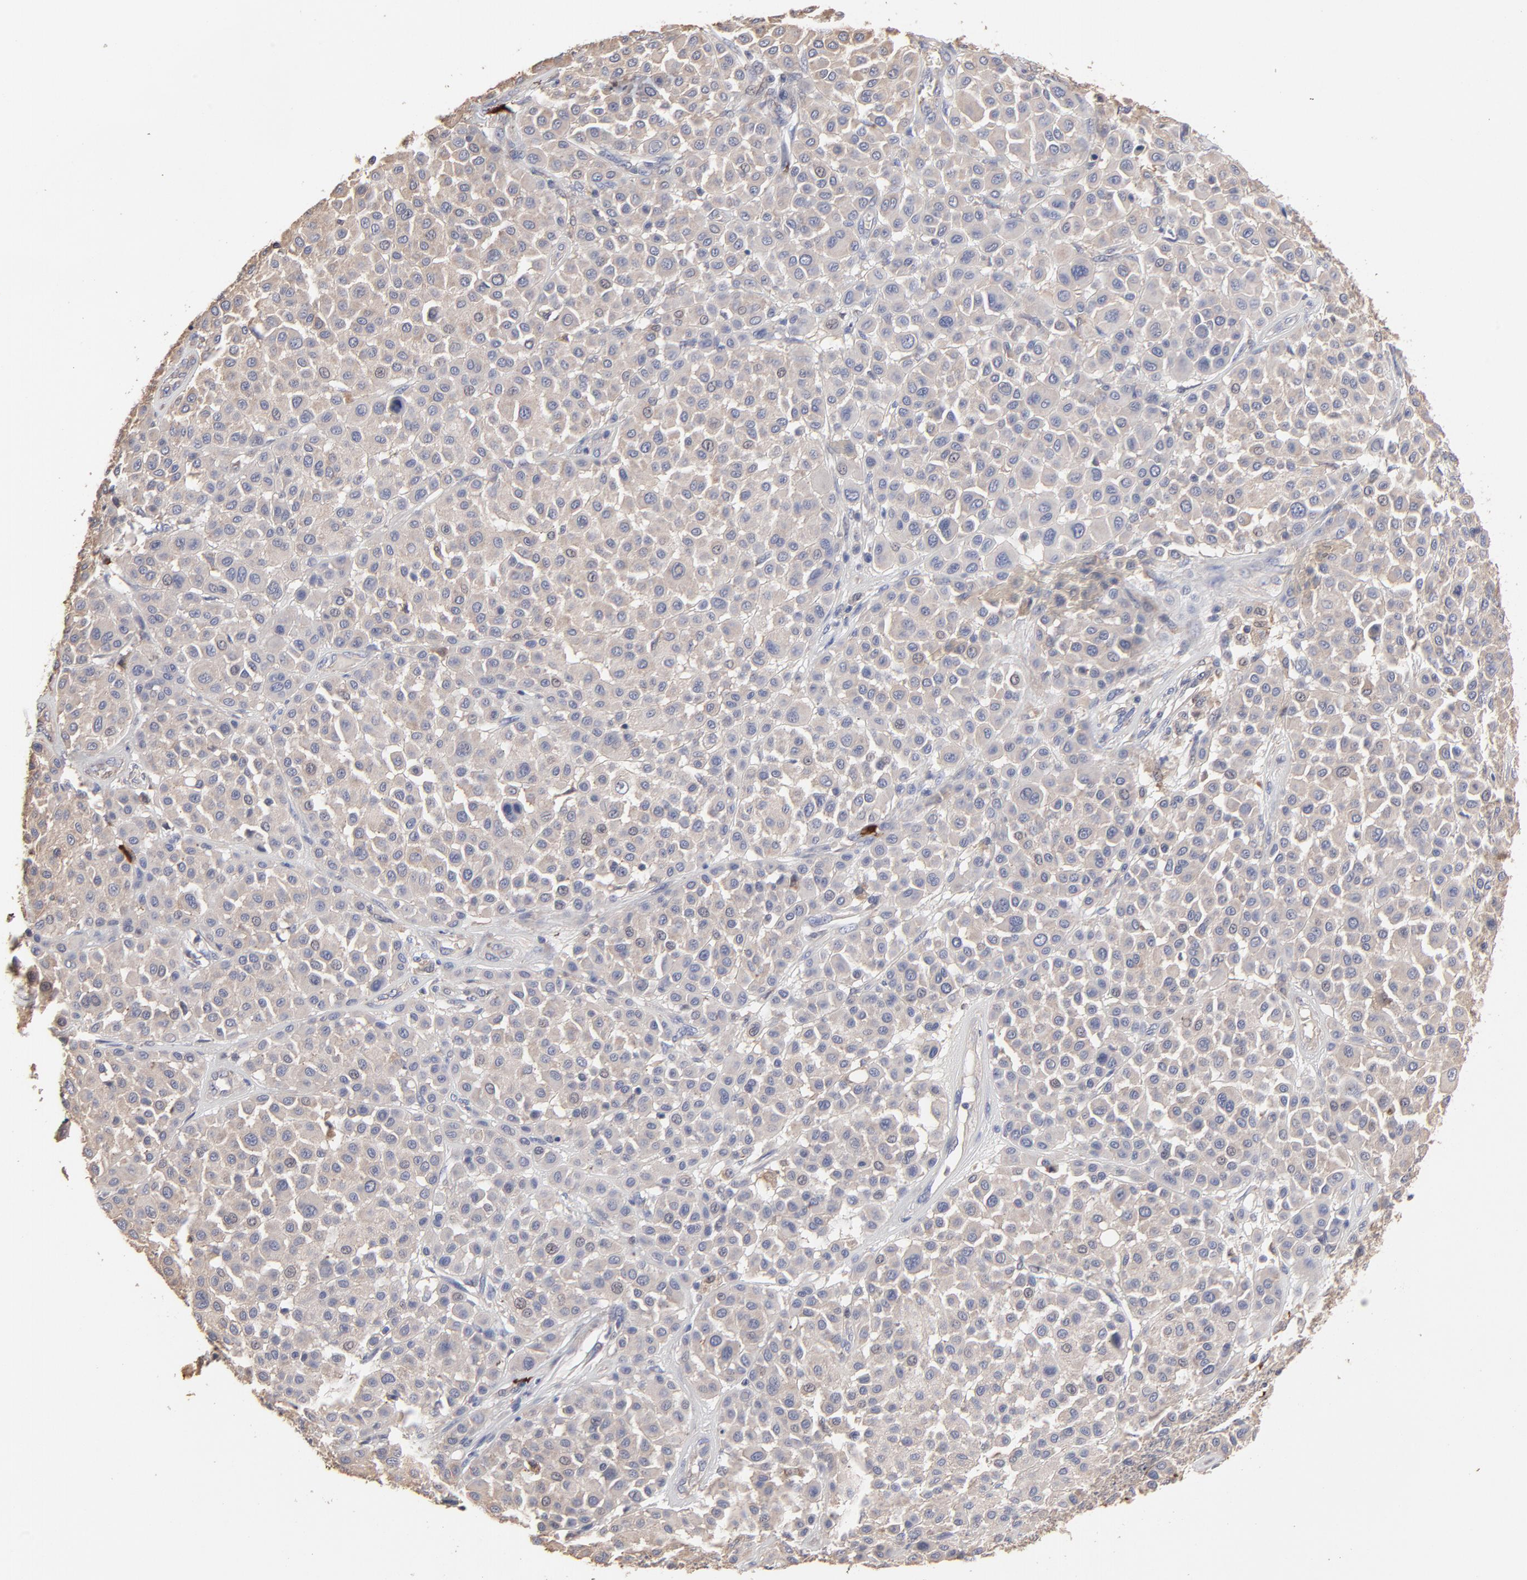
{"staining": {"intensity": "weak", "quantity": ">75%", "location": "cytoplasmic/membranous"}, "tissue": "melanoma", "cell_type": "Tumor cells", "image_type": "cancer", "snomed": [{"axis": "morphology", "description": "Malignant melanoma, Metastatic site"}, {"axis": "topography", "description": "Soft tissue"}], "caption": "There is low levels of weak cytoplasmic/membranous positivity in tumor cells of melanoma, as demonstrated by immunohistochemical staining (brown color).", "gene": "TANGO2", "patient": {"sex": "male", "age": 41}}